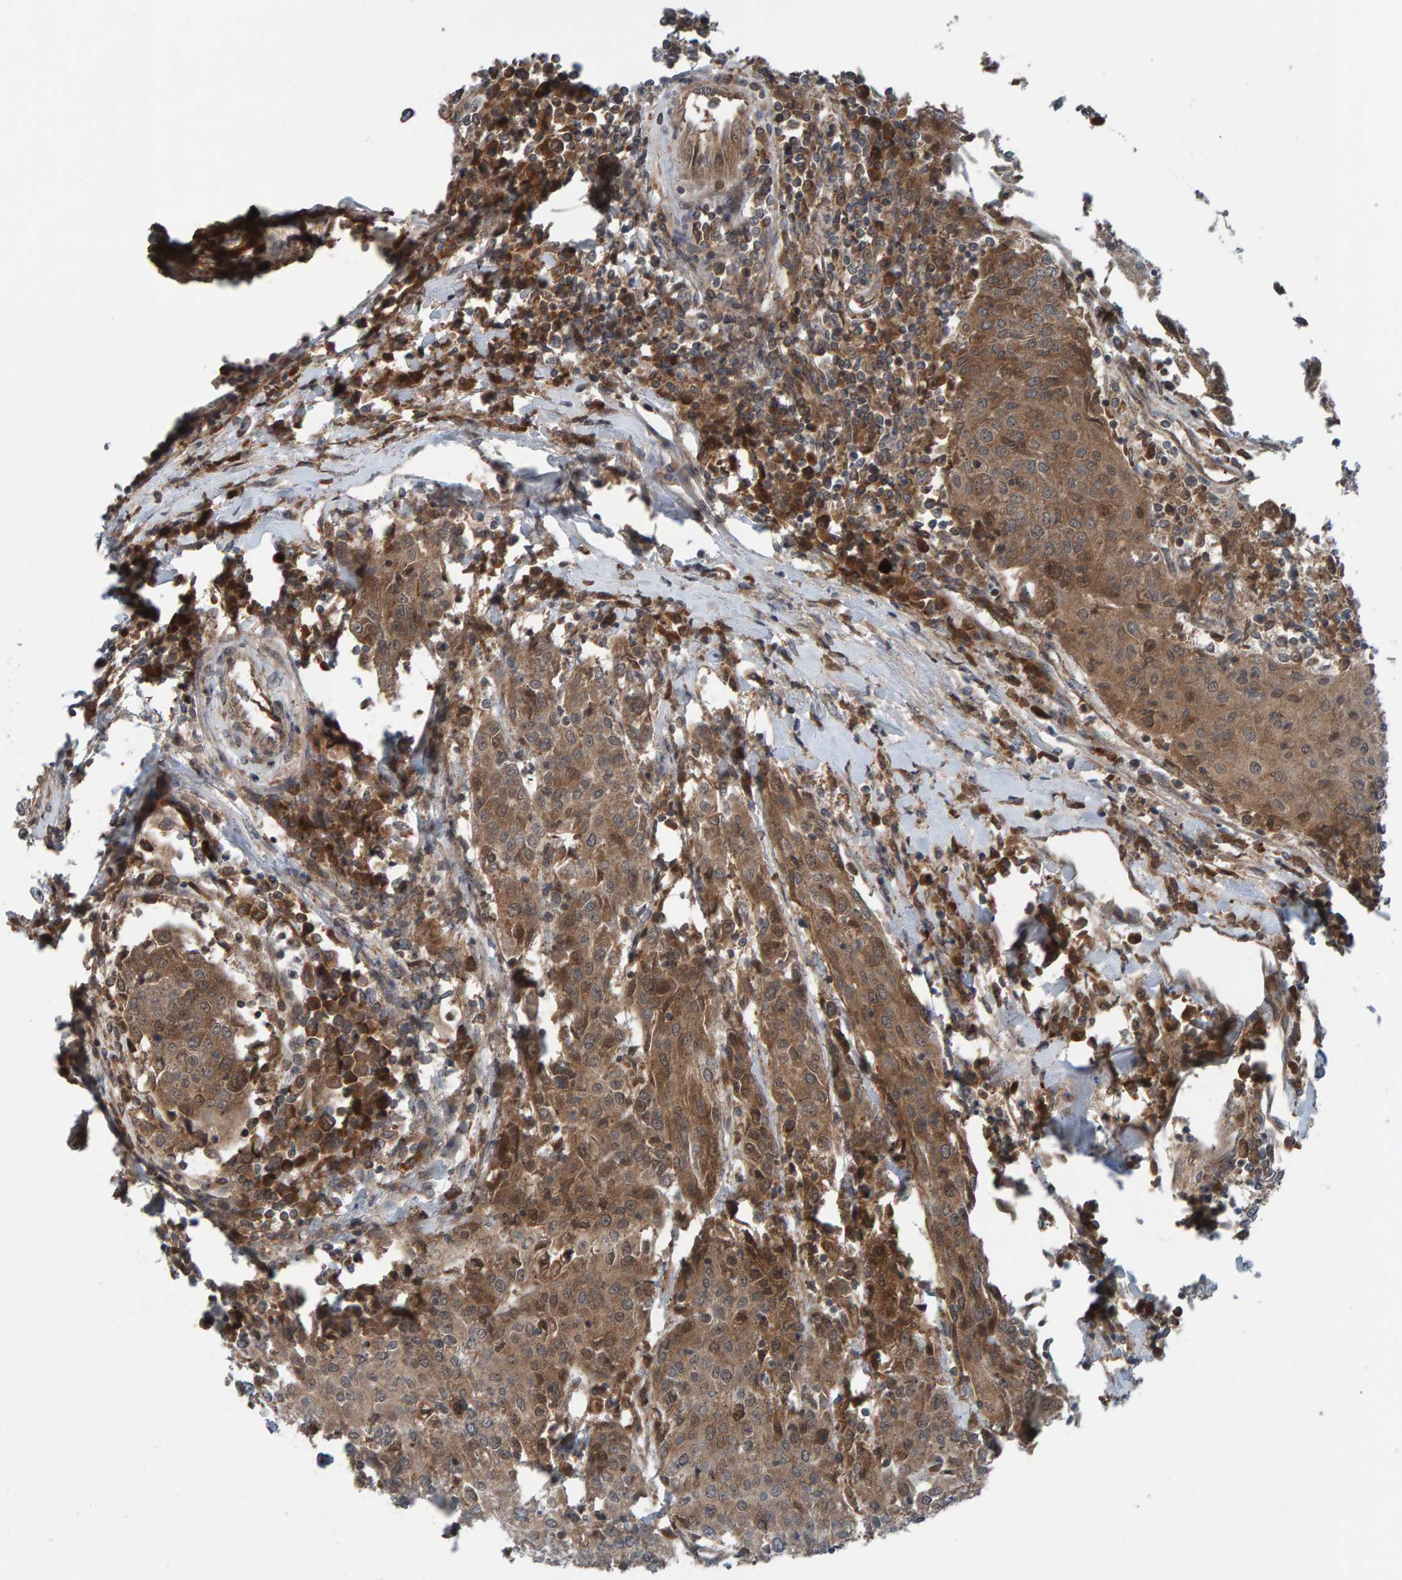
{"staining": {"intensity": "moderate", "quantity": ">75%", "location": "cytoplasmic/membranous"}, "tissue": "urothelial cancer", "cell_type": "Tumor cells", "image_type": "cancer", "snomed": [{"axis": "morphology", "description": "Urothelial carcinoma, High grade"}, {"axis": "topography", "description": "Urinary bladder"}], "caption": "A brown stain labels moderate cytoplasmic/membranous positivity of a protein in human urothelial cancer tumor cells.", "gene": "CUEDC1", "patient": {"sex": "female", "age": 85}}